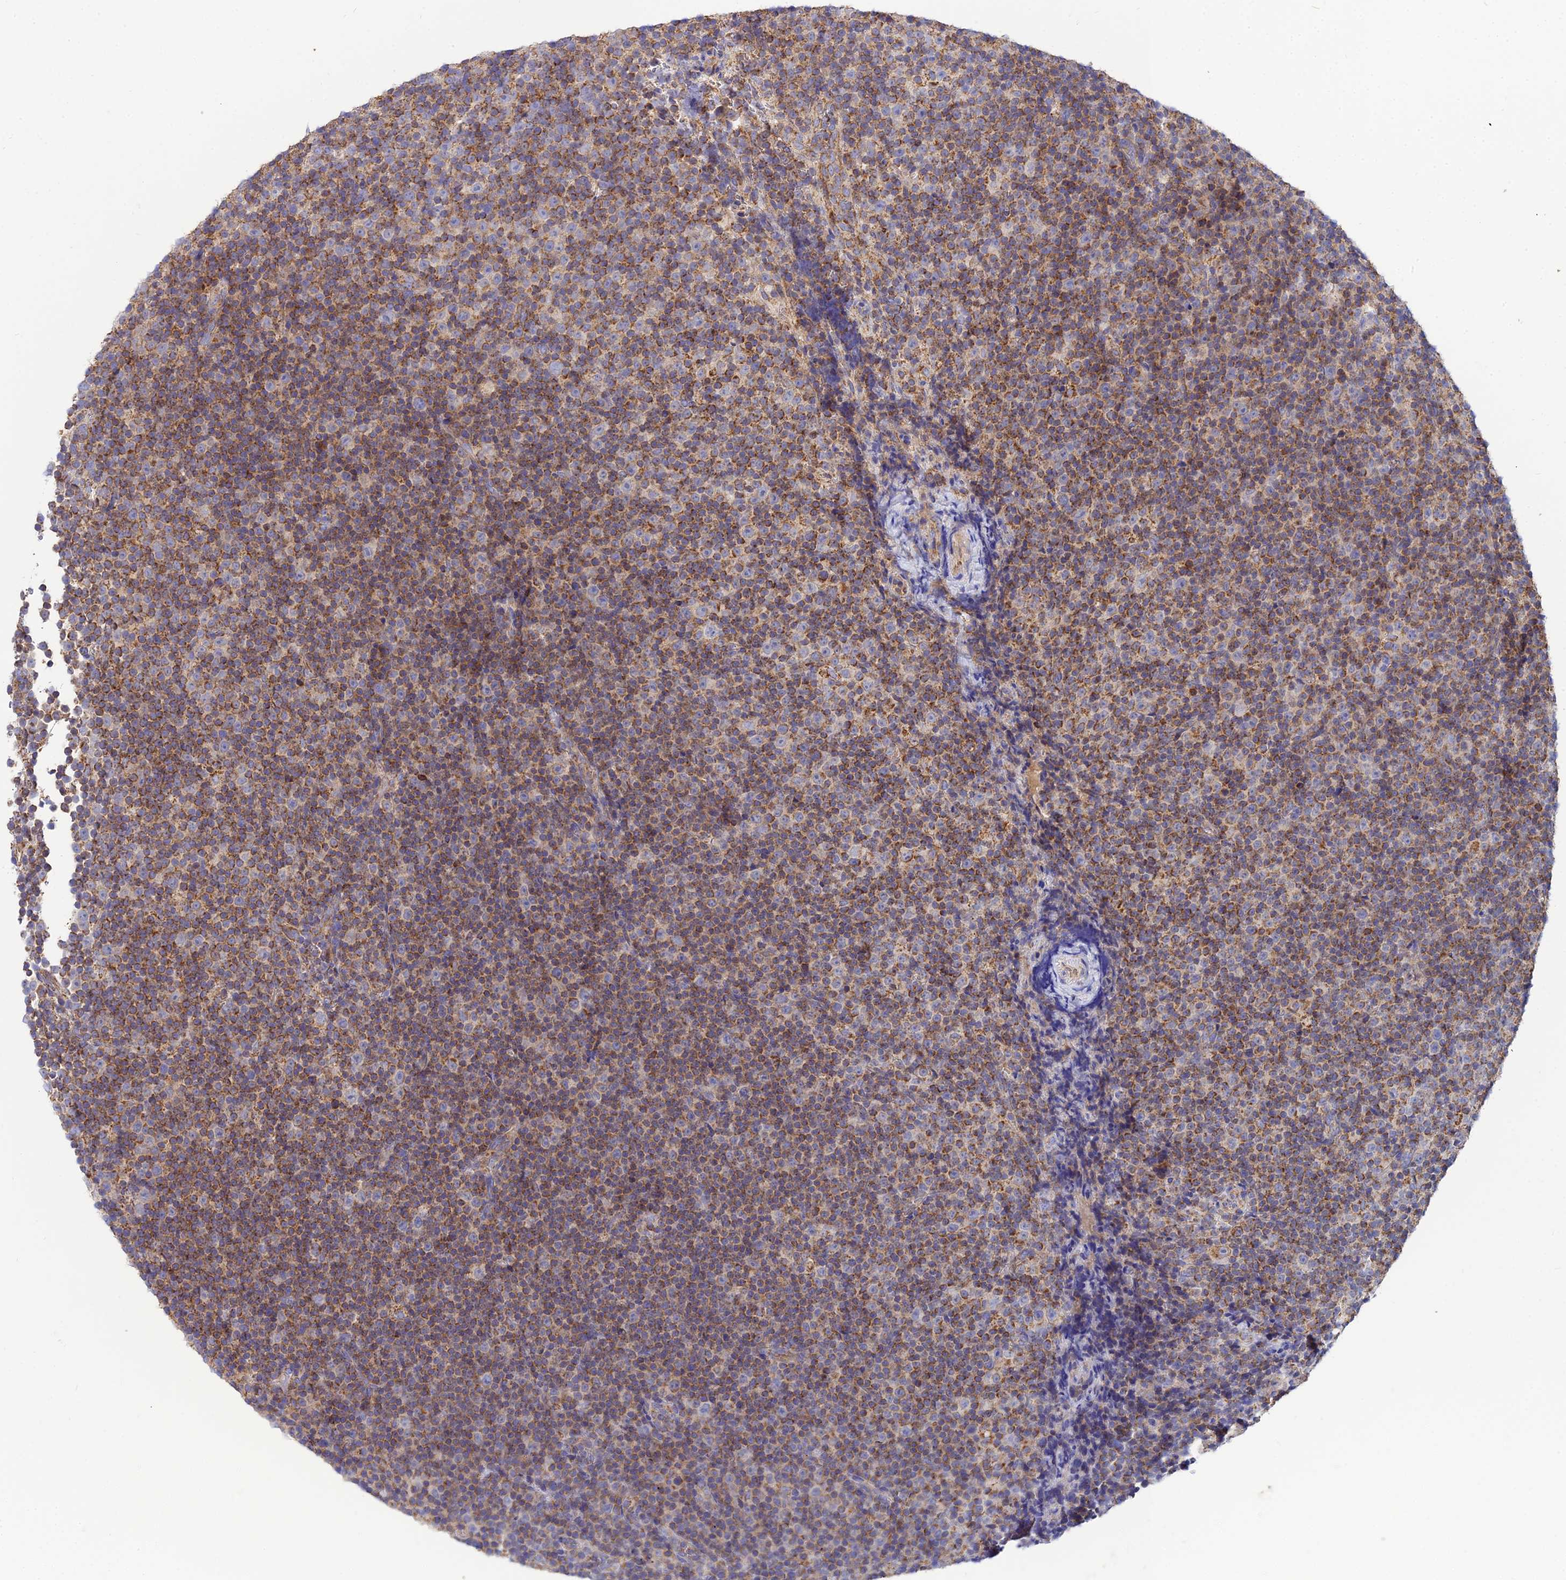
{"staining": {"intensity": "moderate", "quantity": "25%-75%", "location": "cytoplasmic/membranous"}, "tissue": "lymphoma", "cell_type": "Tumor cells", "image_type": "cancer", "snomed": [{"axis": "morphology", "description": "Malignant lymphoma, non-Hodgkin's type, Low grade"}, {"axis": "topography", "description": "Lymph node"}], "caption": "The histopathology image shows immunohistochemical staining of low-grade malignant lymphoma, non-Hodgkin's type. There is moderate cytoplasmic/membranous staining is identified in approximately 25%-75% of tumor cells.", "gene": "NIPSNAP3A", "patient": {"sex": "female", "age": 67}}